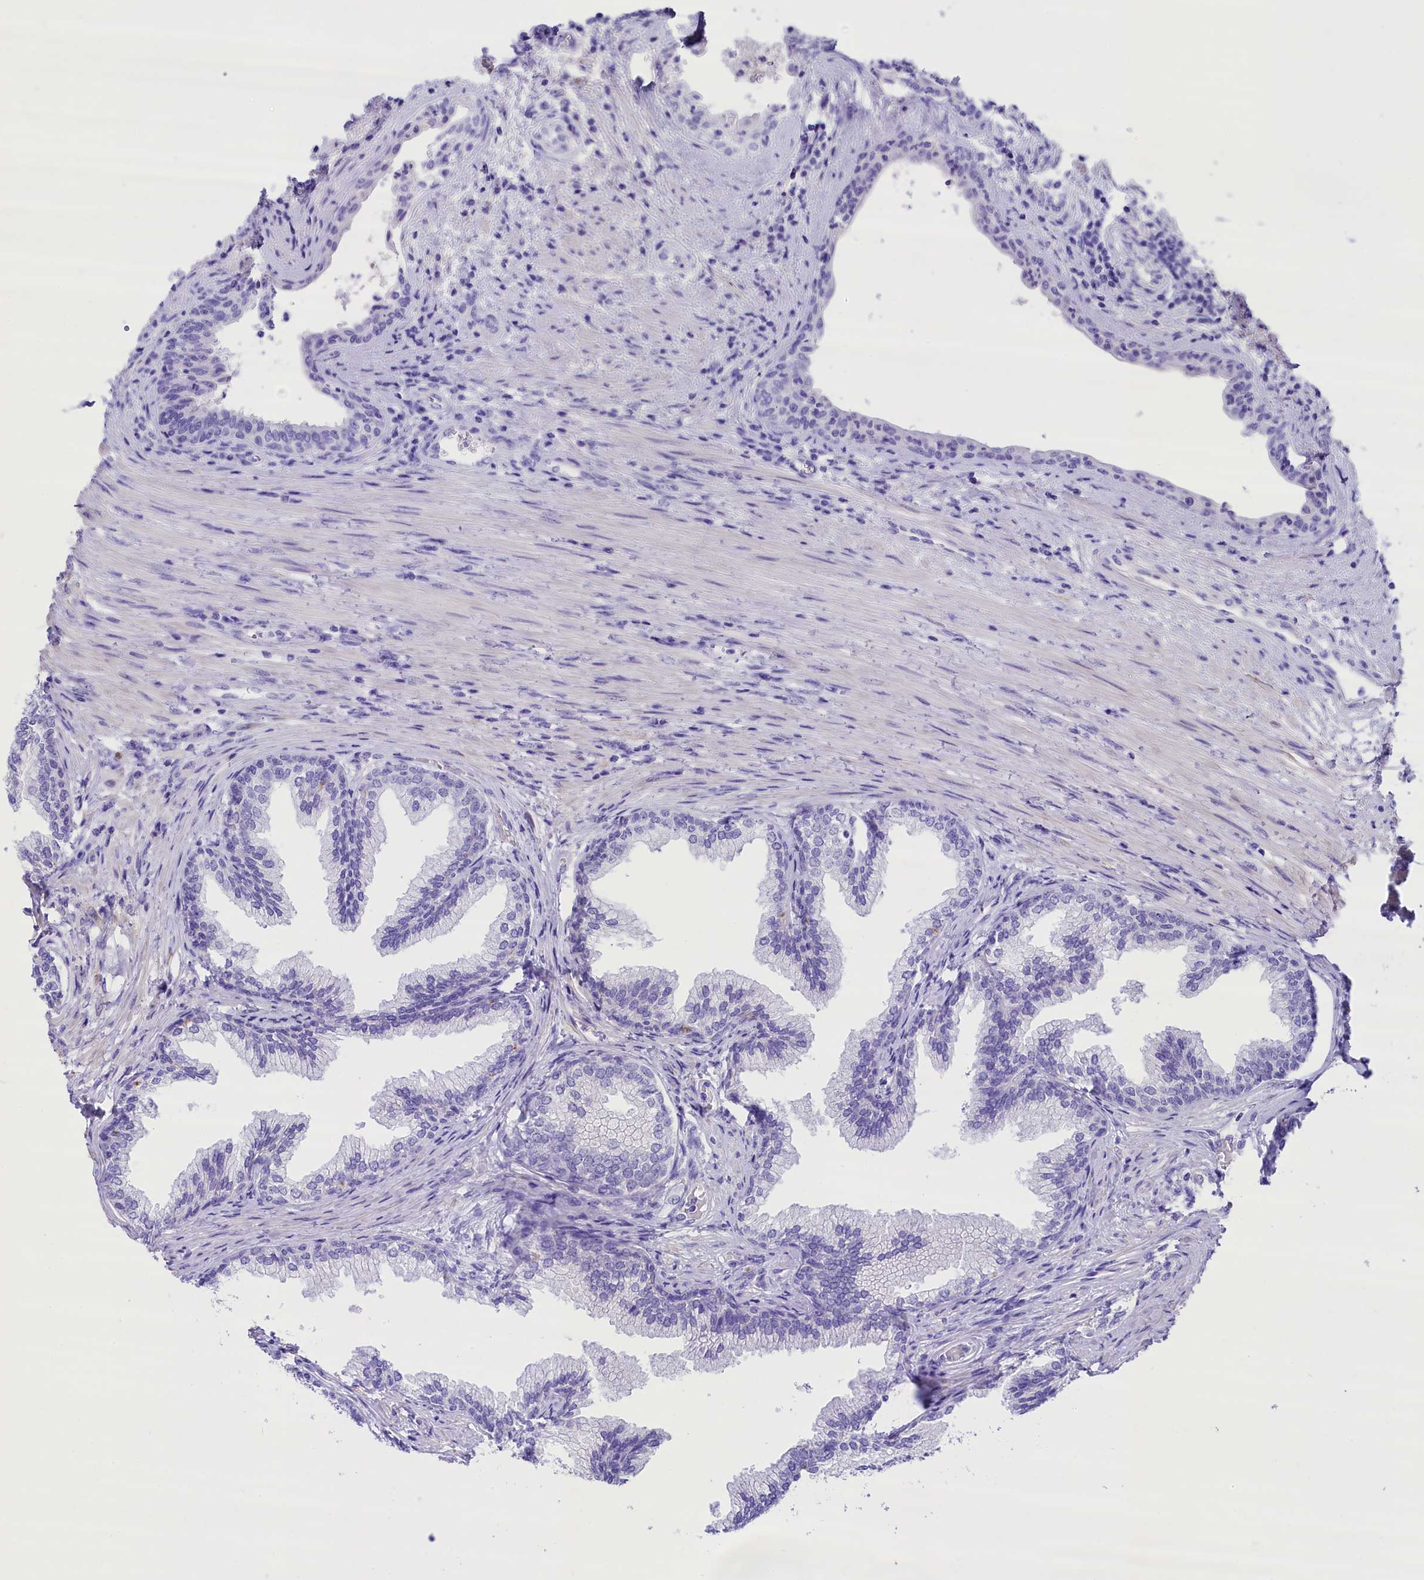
{"staining": {"intensity": "negative", "quantity": "none", "location": "none"}, "tissue": "prostate", "cell_type": "Glandular cells", "image_type": "normal", "snomed": [{"axis": "morphology", "description": "Normal tissue, NOS"}, {"axis": "topography", "description": "Prostate"}], "caption": "Photomicrograph shows no significant protein staining in glandular cells of benign prostate. (IHC, brightfield microscopy, high magnification).", "gene": "SKIDA1", "patient": {"sex": "male", "age": 76}}